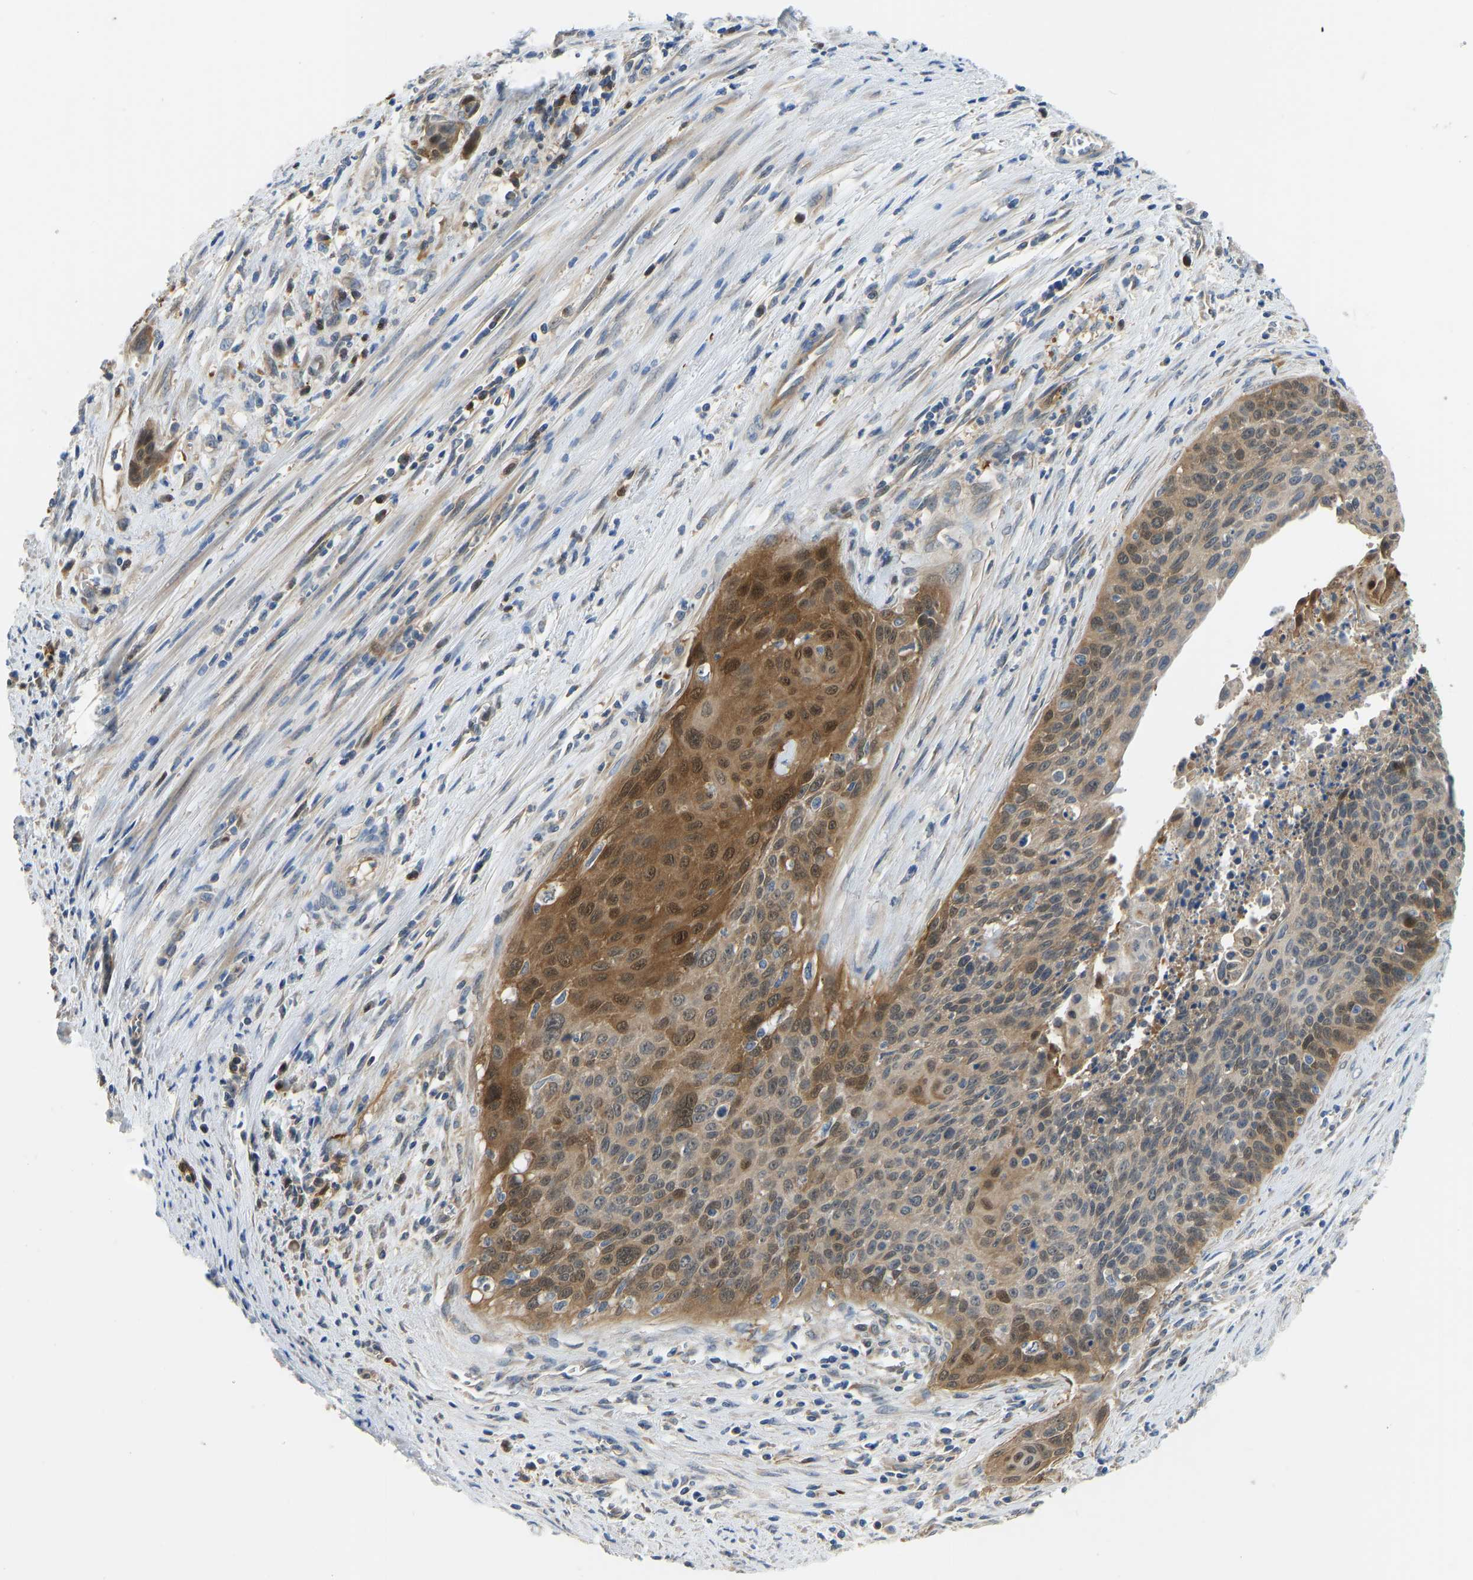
{"staining": {"intensity": "moderate", "quantity": "25%-75%", "location": "cytoplasmic/membranous"}, "tissue": "cervical cancer", "cell_type": "Tumor cells", "image_type": "cancer", "snomed": [{"axis": "morphology", "description": "Squamous cell carcinoma, NOS"}, {"axis": "topography", "description": "Cervix"}], "caption": "A medium amount of moderate cytoplasmic/membranous expression is appreciated in about 25%-75% of tumor cells in squamous cell carcinoma (cervical) tissue. Using DAB (brown) and hematoxylin (blue) stains, captured at high magnification using brightfield microscopy.", "gene": "RBP1", "patient": {"sex": "female", "age": 55}}